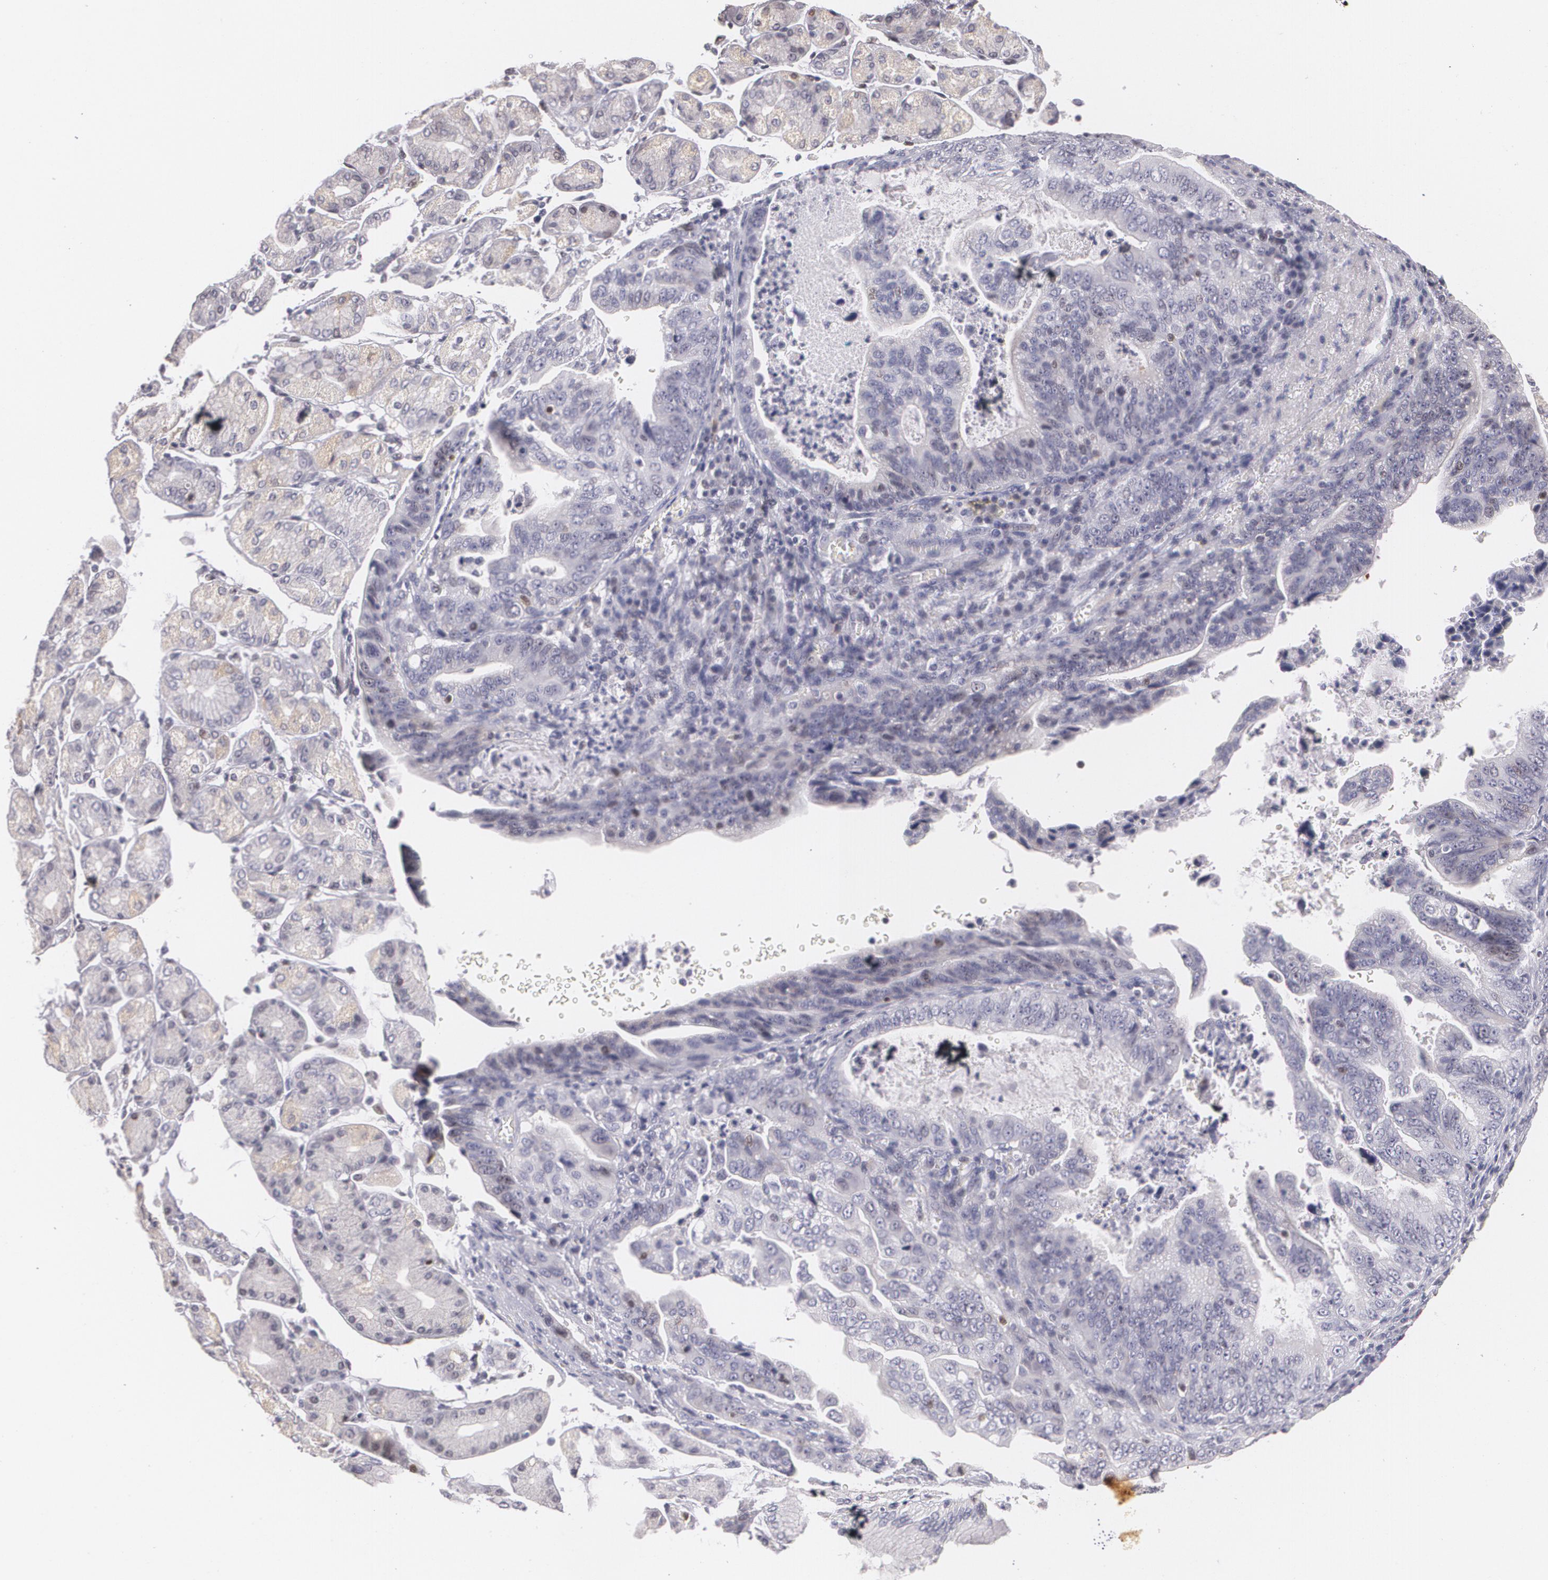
{"staining": {"intensity": "negative", "quantity": "none", "location": "none"}, "tissue": "stomach cancer", "cell_type": "Tumor cells", "image_type": "cancer", "snomed": [{"axis": "morphology", "description": "Adenocarcinoma, NOS"}, {"axis": "topography", "description": "Stomach, upper"}], "caption": "An image of stomach cancer stained for a protein demonstrates no brown staining in tumor cells.", "gene": "ZBTB16", "patient": {"sex": "female", "age": 50}}